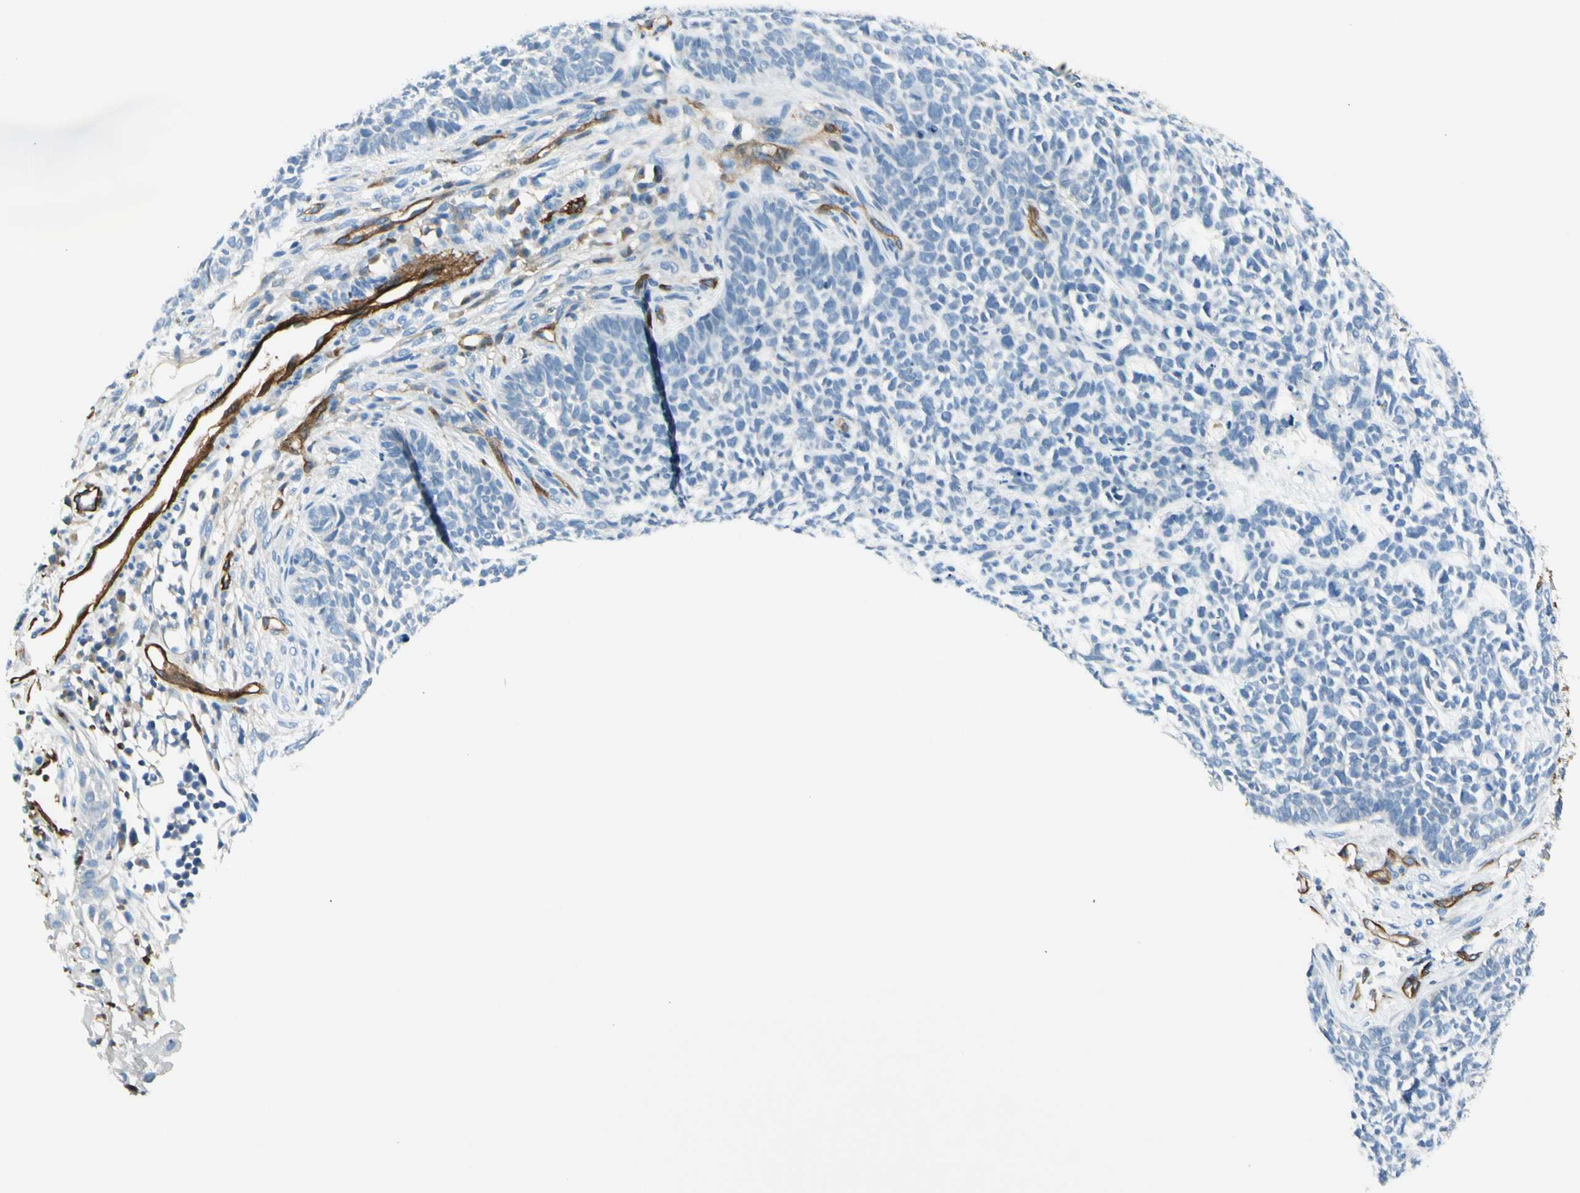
{"staining": {"intensity": "negative", "quantity": "none", "location": "none"}, "tissue": "skin cancer", "cell_type": "Tumor cells", "image_type": "cancer", "snomed": [{"axis": "morphology", "description": "Basal cell carcinoma"}, {"axis": "topography", "description": "Skin"}], "caption": "Skin cancer (basal cell carcinoma) was stained to show a protein in brown. There is no significant positivity in tumor cells.", "gene": "CD93", "patient": {"sex": "female", "age": 84}}